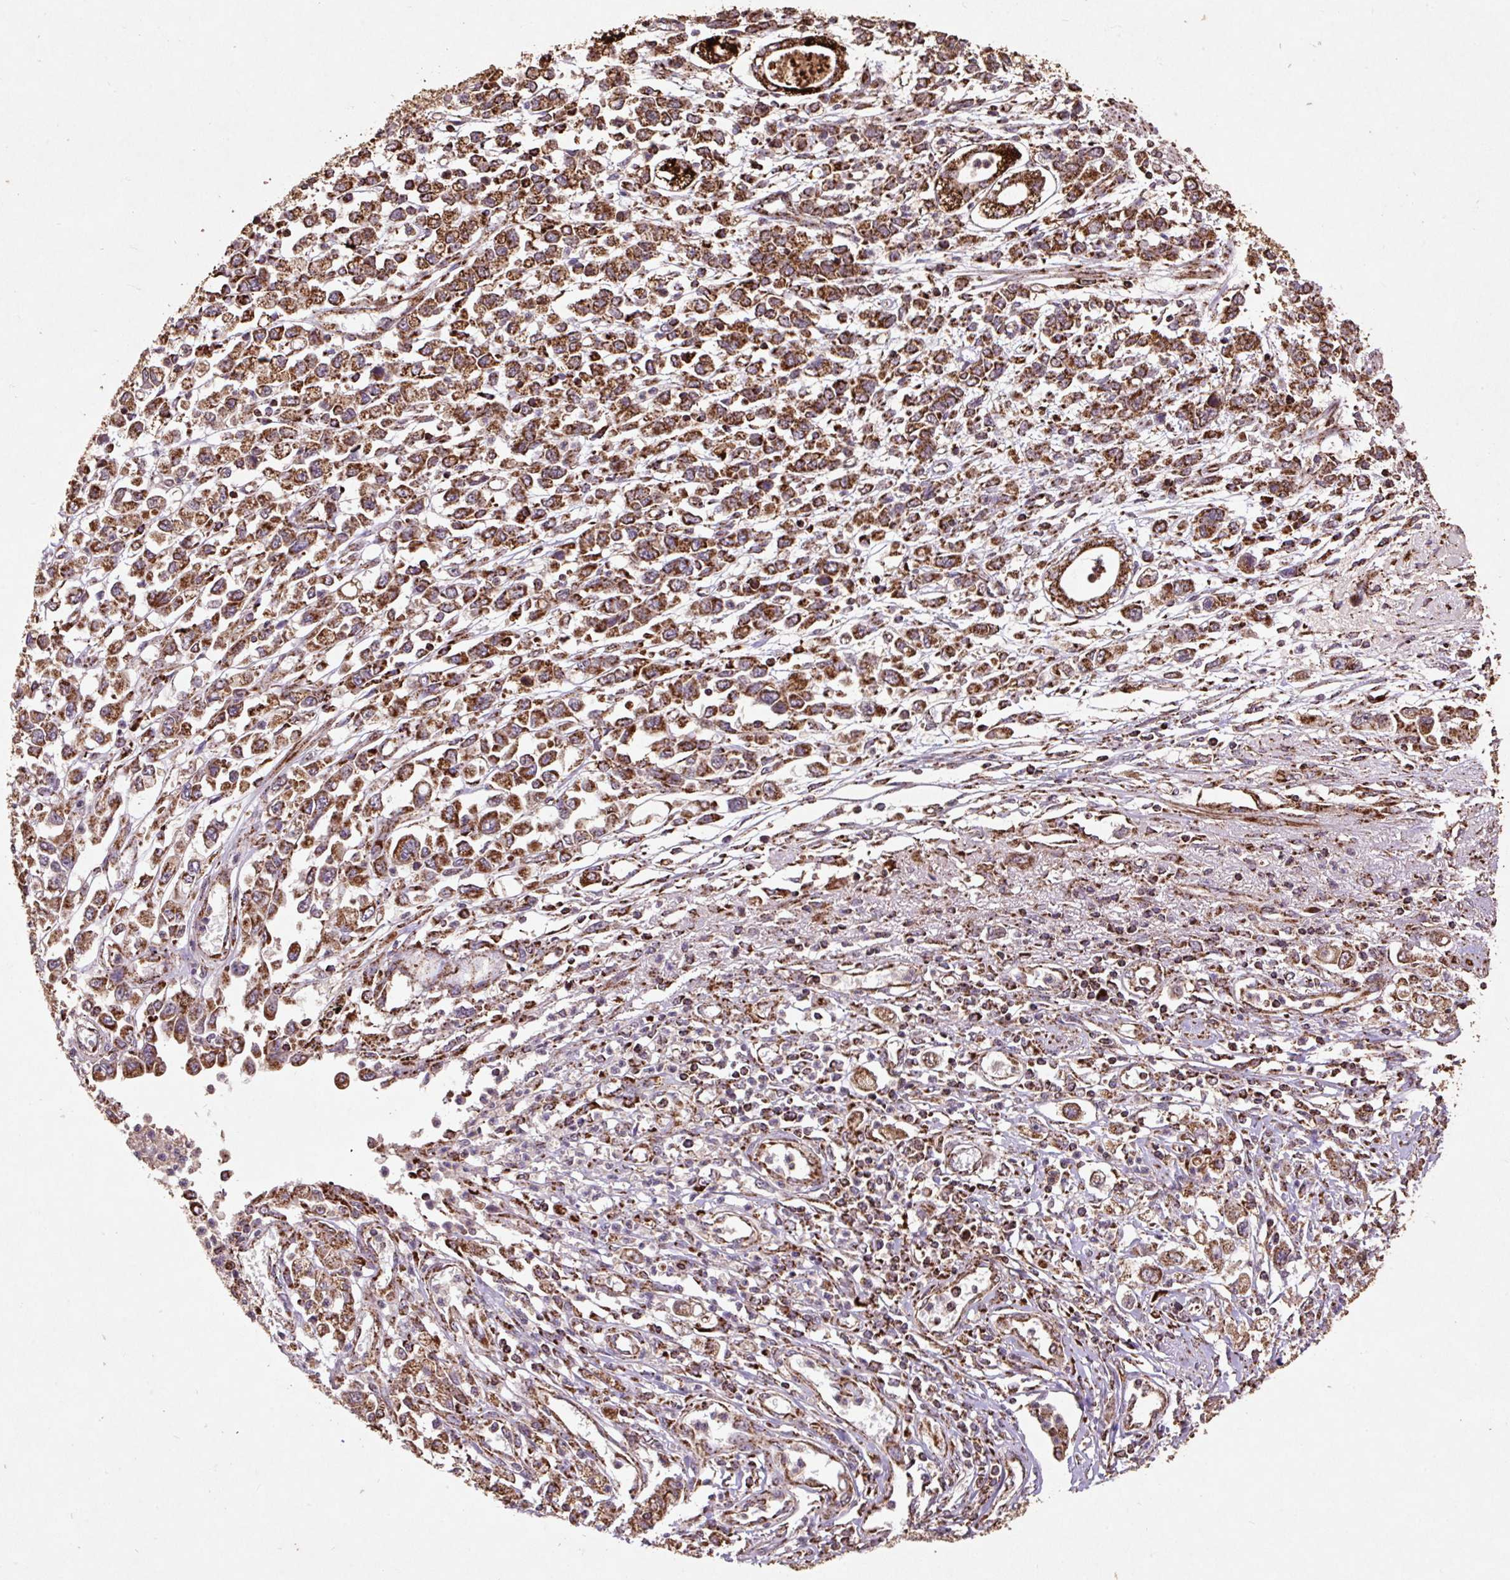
{"staining": {"intensity": "strong", "quantity": ">75%", "location": "cytoplasmic/membranous"}, "tissue": "stomach cancer", "cell_type": "Tumor cells", "image_type": "cancer", "snomed": [{"axis": "morphology", "description": "Adenocarcinoma, NOS"}, {"axis": "topography", "description": "Stomach"}], "caption": "A high amount of strong cytoplasmic/membranous positivity is present in about >75% of tumor cells in stomach cancer (adenocarcinoma) tissue.", "gene": "ATP5F1A", "patient": {"sex": "female", "age": 76}}